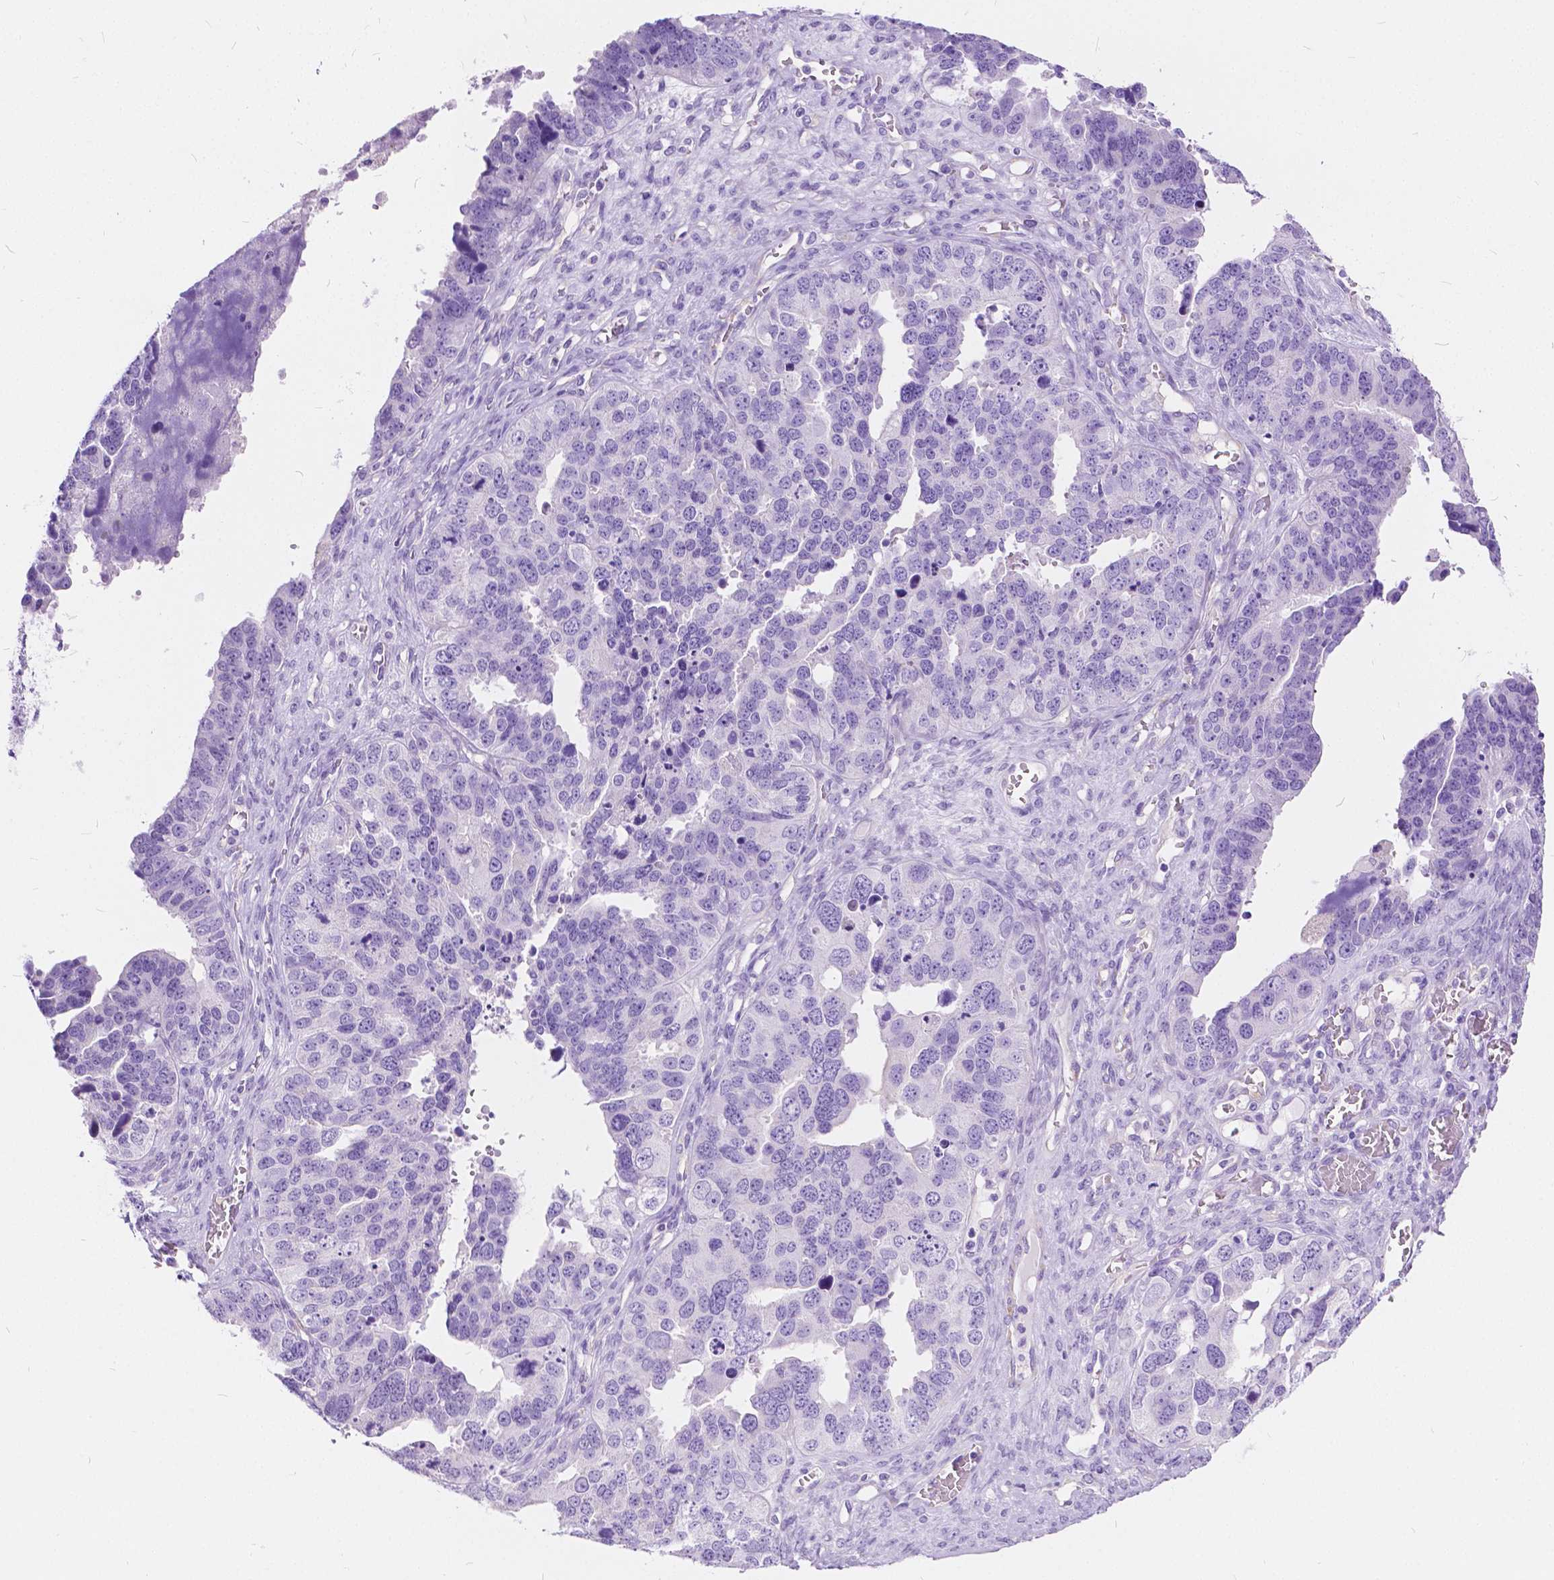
{"staining": {"intensity": "negative", "quantity": "none", "location": "none"}, "tissue": "ovarian cancer", "cell_type": "Tumor cells", "image_type": "cancer", "snomed": [{"axis": "morphology", "description": "Cystadenocarcinoma, serous, NOS"}, {"axis": "topography", "description": "Ovary"}], "caption": "This is an immunohistochemistry (IHC) micrograph of ovarian serous cystadenocarcinoma. There is no expression in tumor cells.", "gene": "CHRM1", "patient": {"sex": "female", "age": 76}}